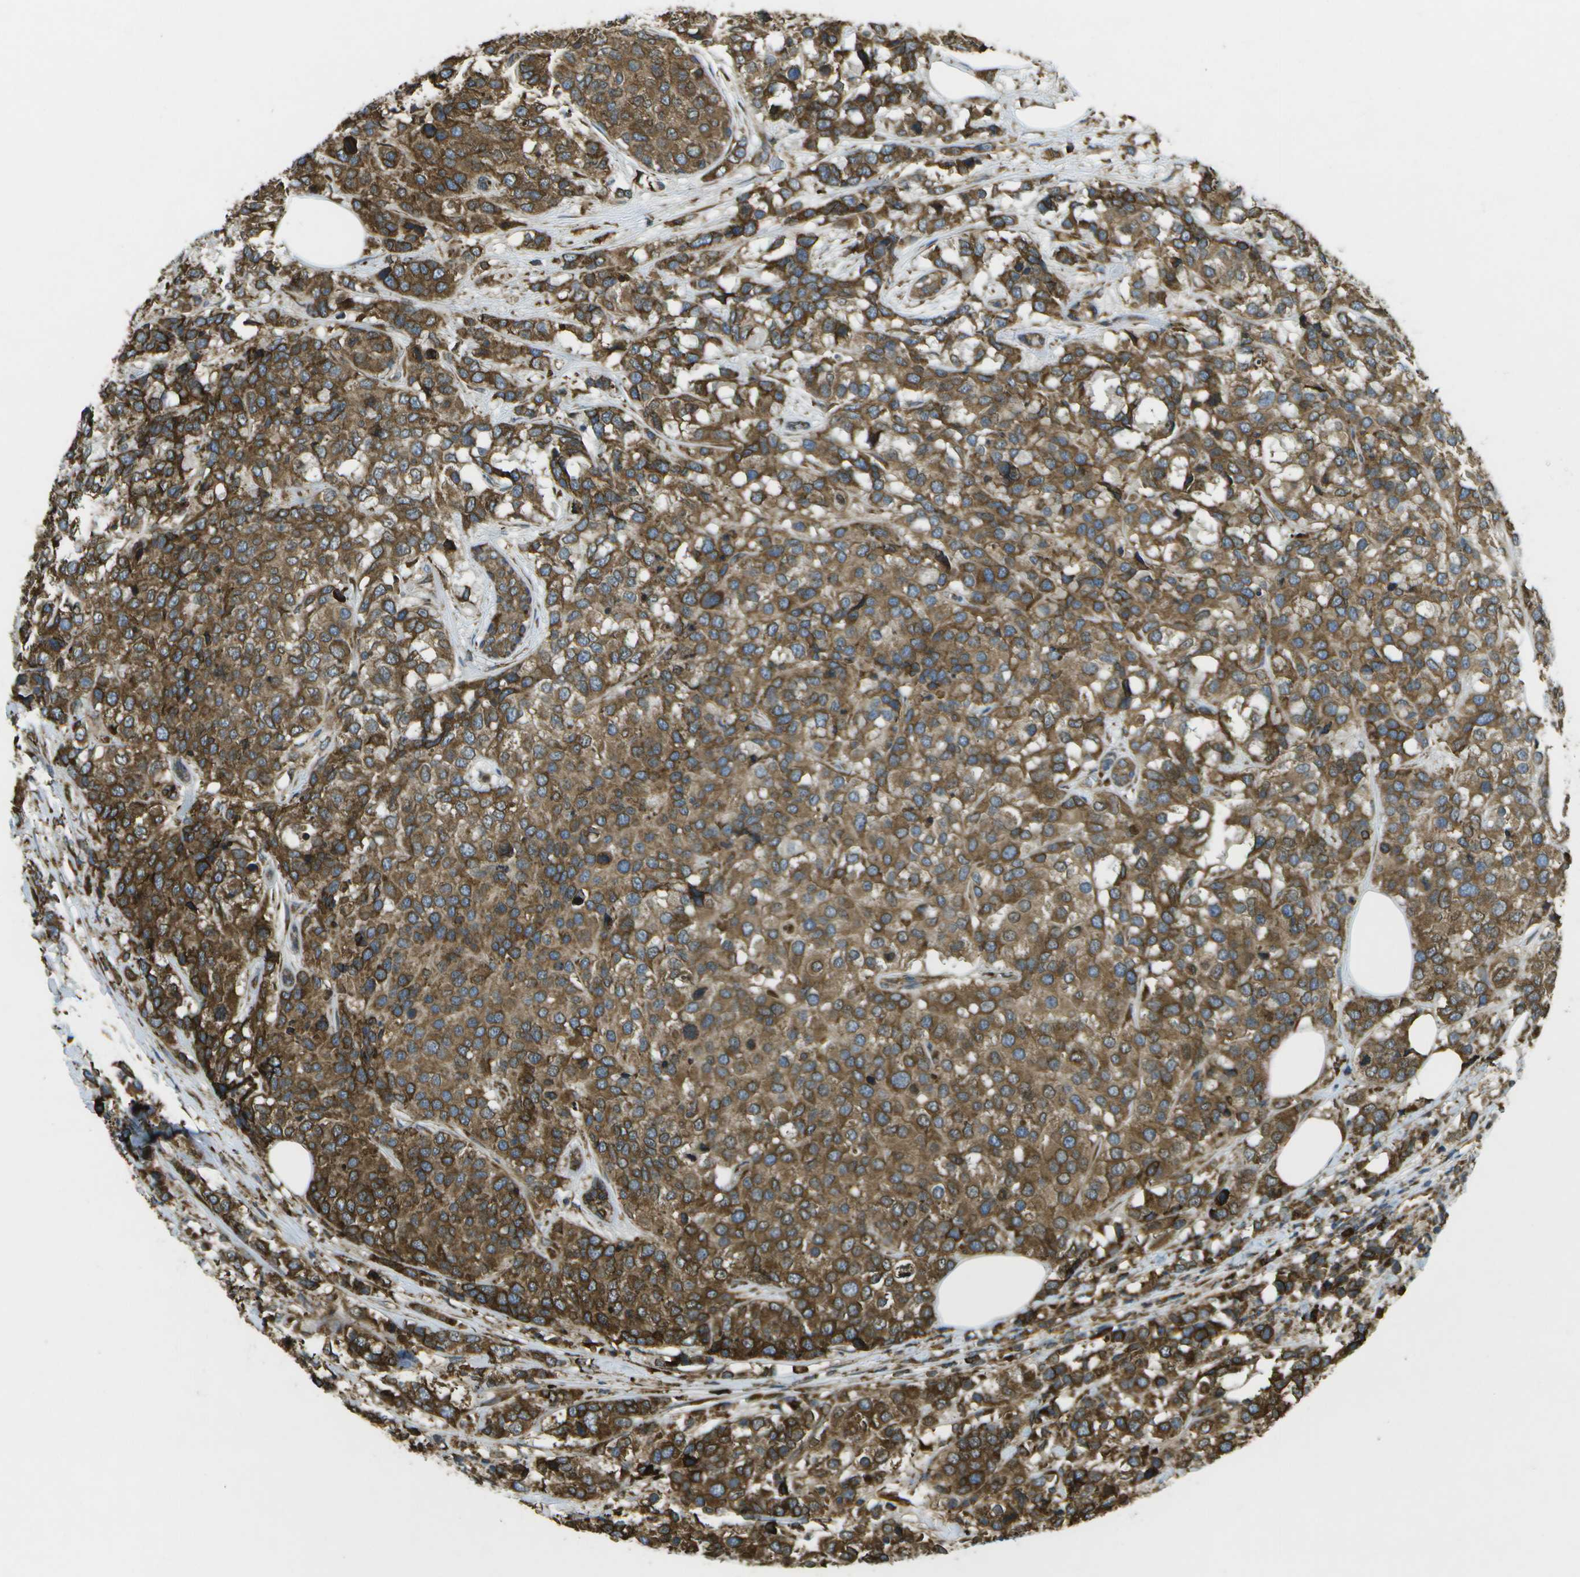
{"staining": {"intensity": "strong", "quantity": ">75%", "location": "cytoplasmic/membranous"}, "tissue": "breast cancer", "cell_type": "Tumor cells", "image_type": "cancer", "snomed": [{"axis": "morphology", "description": "Lobular carcinoma"}, {"axis": "topography", "description": "Breast"}], "caption": "Breast cancer was stained to show a protein in brown. There is high levels of strong cytoplasmic/membranous staining in approximately >75% of tumor cells.", "gene": "PDIA4", "patient": {"sex": "female", "age": 59}}